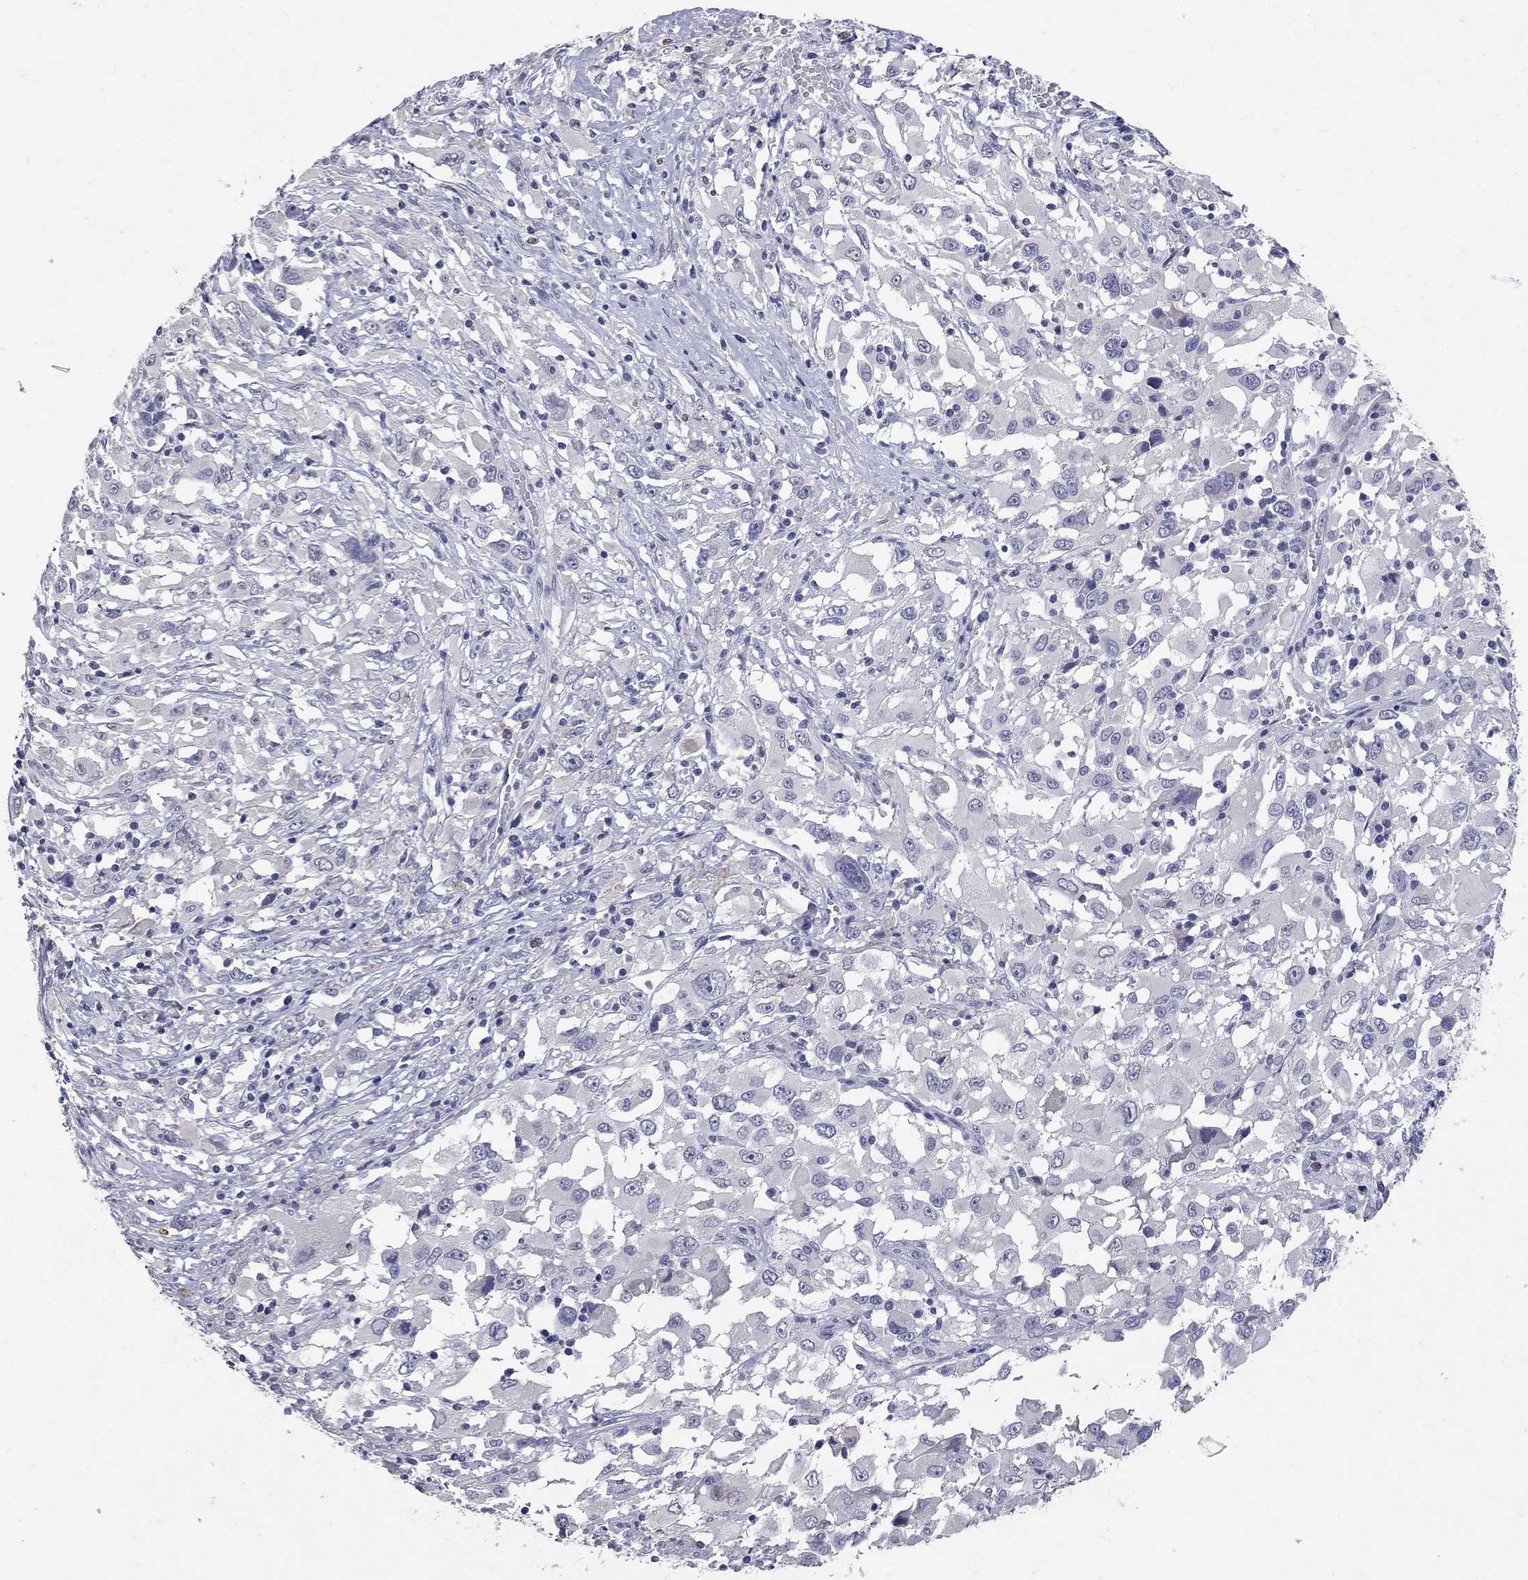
{"staining": {"intensity": "negative", "quantity": "none", "location": "none"}, "tissue": "melanoma", "cell_type": "Tumor cells", "image_type": "cancer", "snomed": [{"axis": "morphology", "description": "Malignant melanoma, Metastatic site"}, {"axis": "topography", "description": "Soft tissue"}], "caption": "Human melanoma stained for a protein using IHC demonstrates no staining in tumor cells.", "gene": "NOS2", "patient": {"sex": "male", "age": 50}}